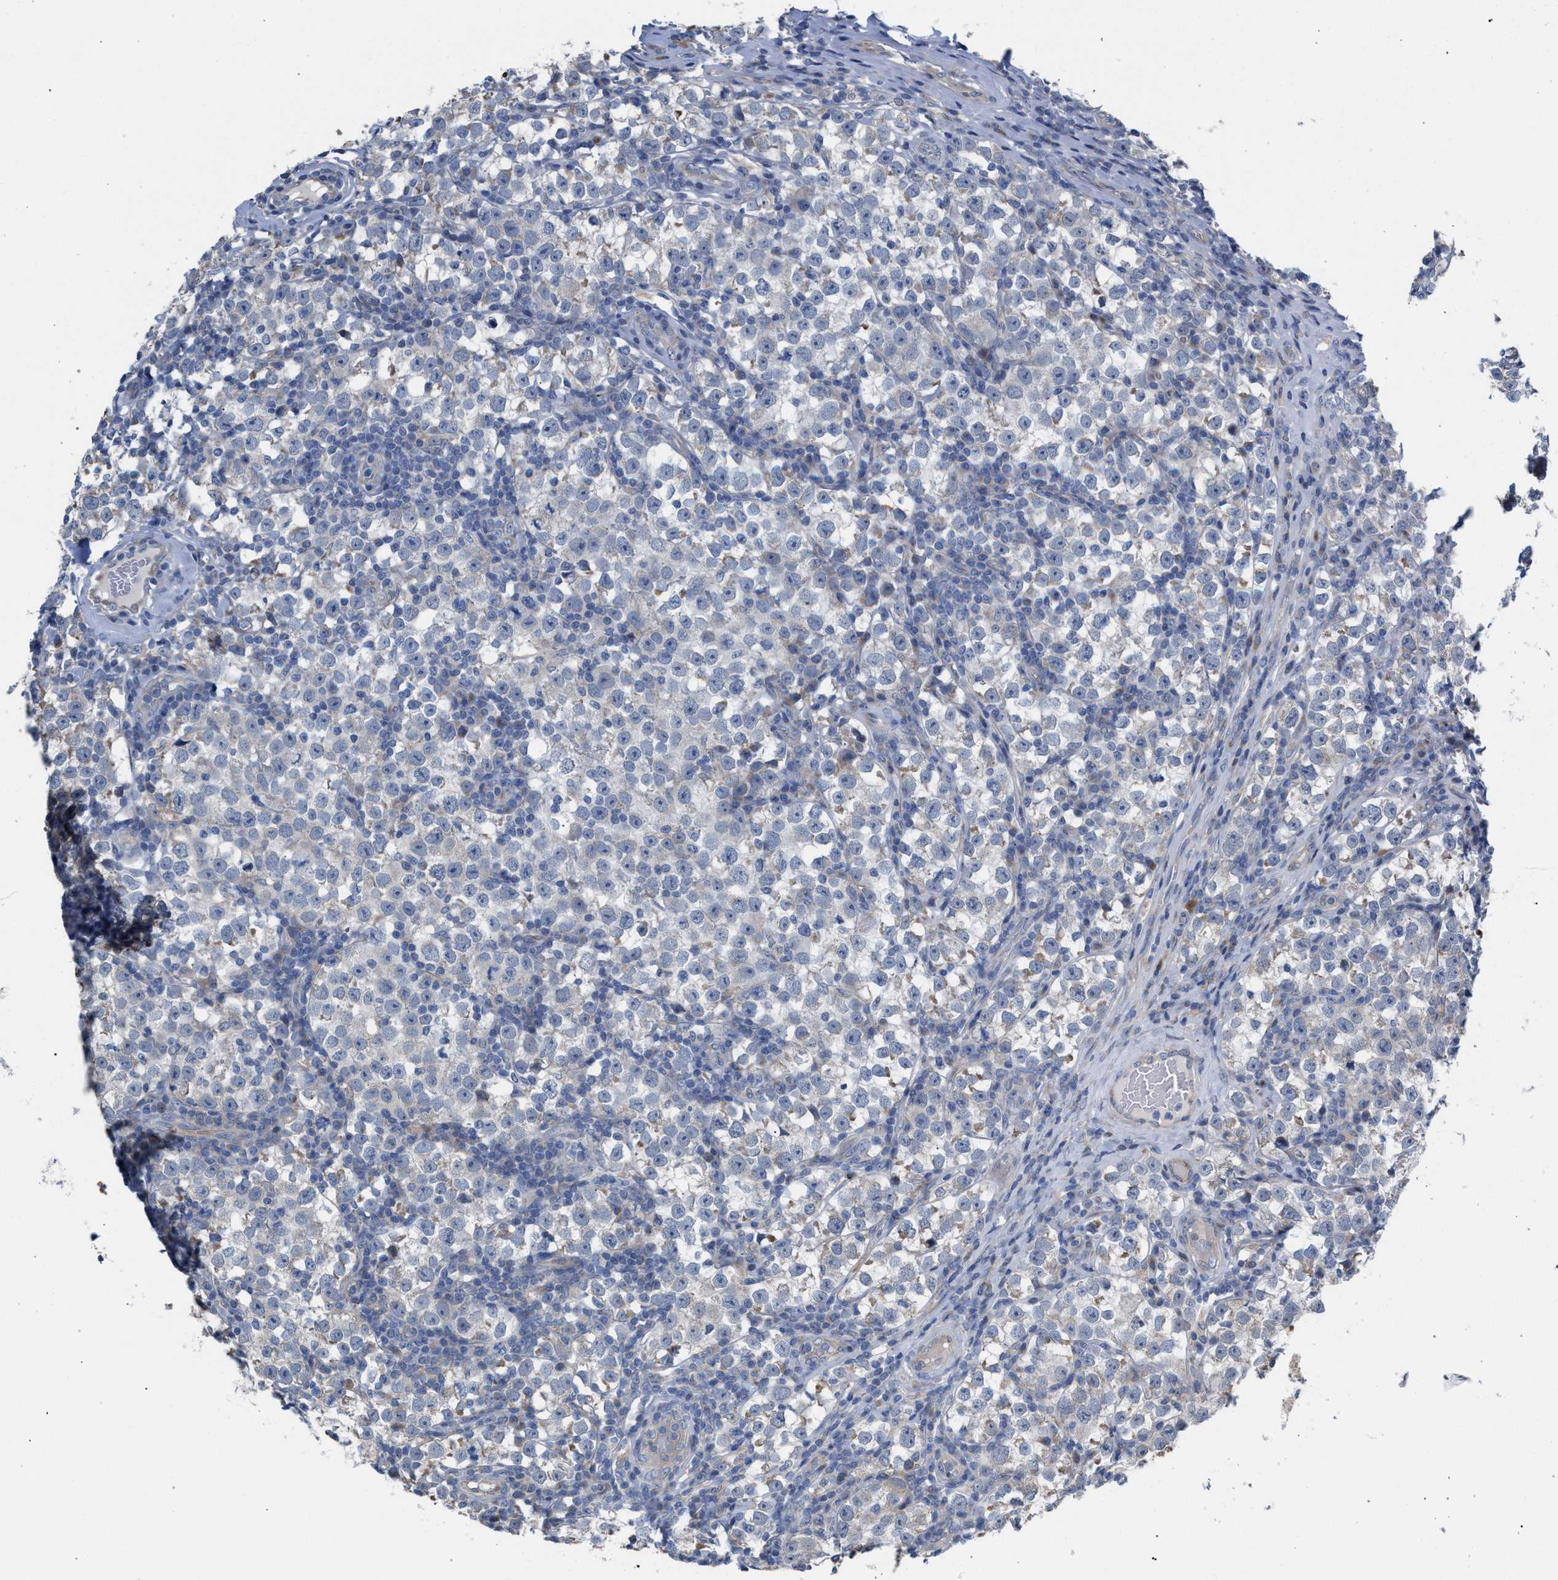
{"staining": {"intensity": "negative", "quantity": "none", "location": "none"}, "tissue": "testis cancer", "cell_type": "Tumor cells", "image_type": "cancer", "snomed": [{"axis": "morphology", "description": "Normal tissue, NOS"}, {"axis": "morphology", "description": "Seminoma, NOS"}, {"axis": "topography", "description": "Testis"}], "caption": "Tumor cells are negative for protein expression in human seminoma (testis). Brightfield microscopy of IHC stained with DAB (brown) and hematoxylin (blue), captured at high magnification.", "gene": "RNF135", "patient": {"sex": "male", "age": 43}}